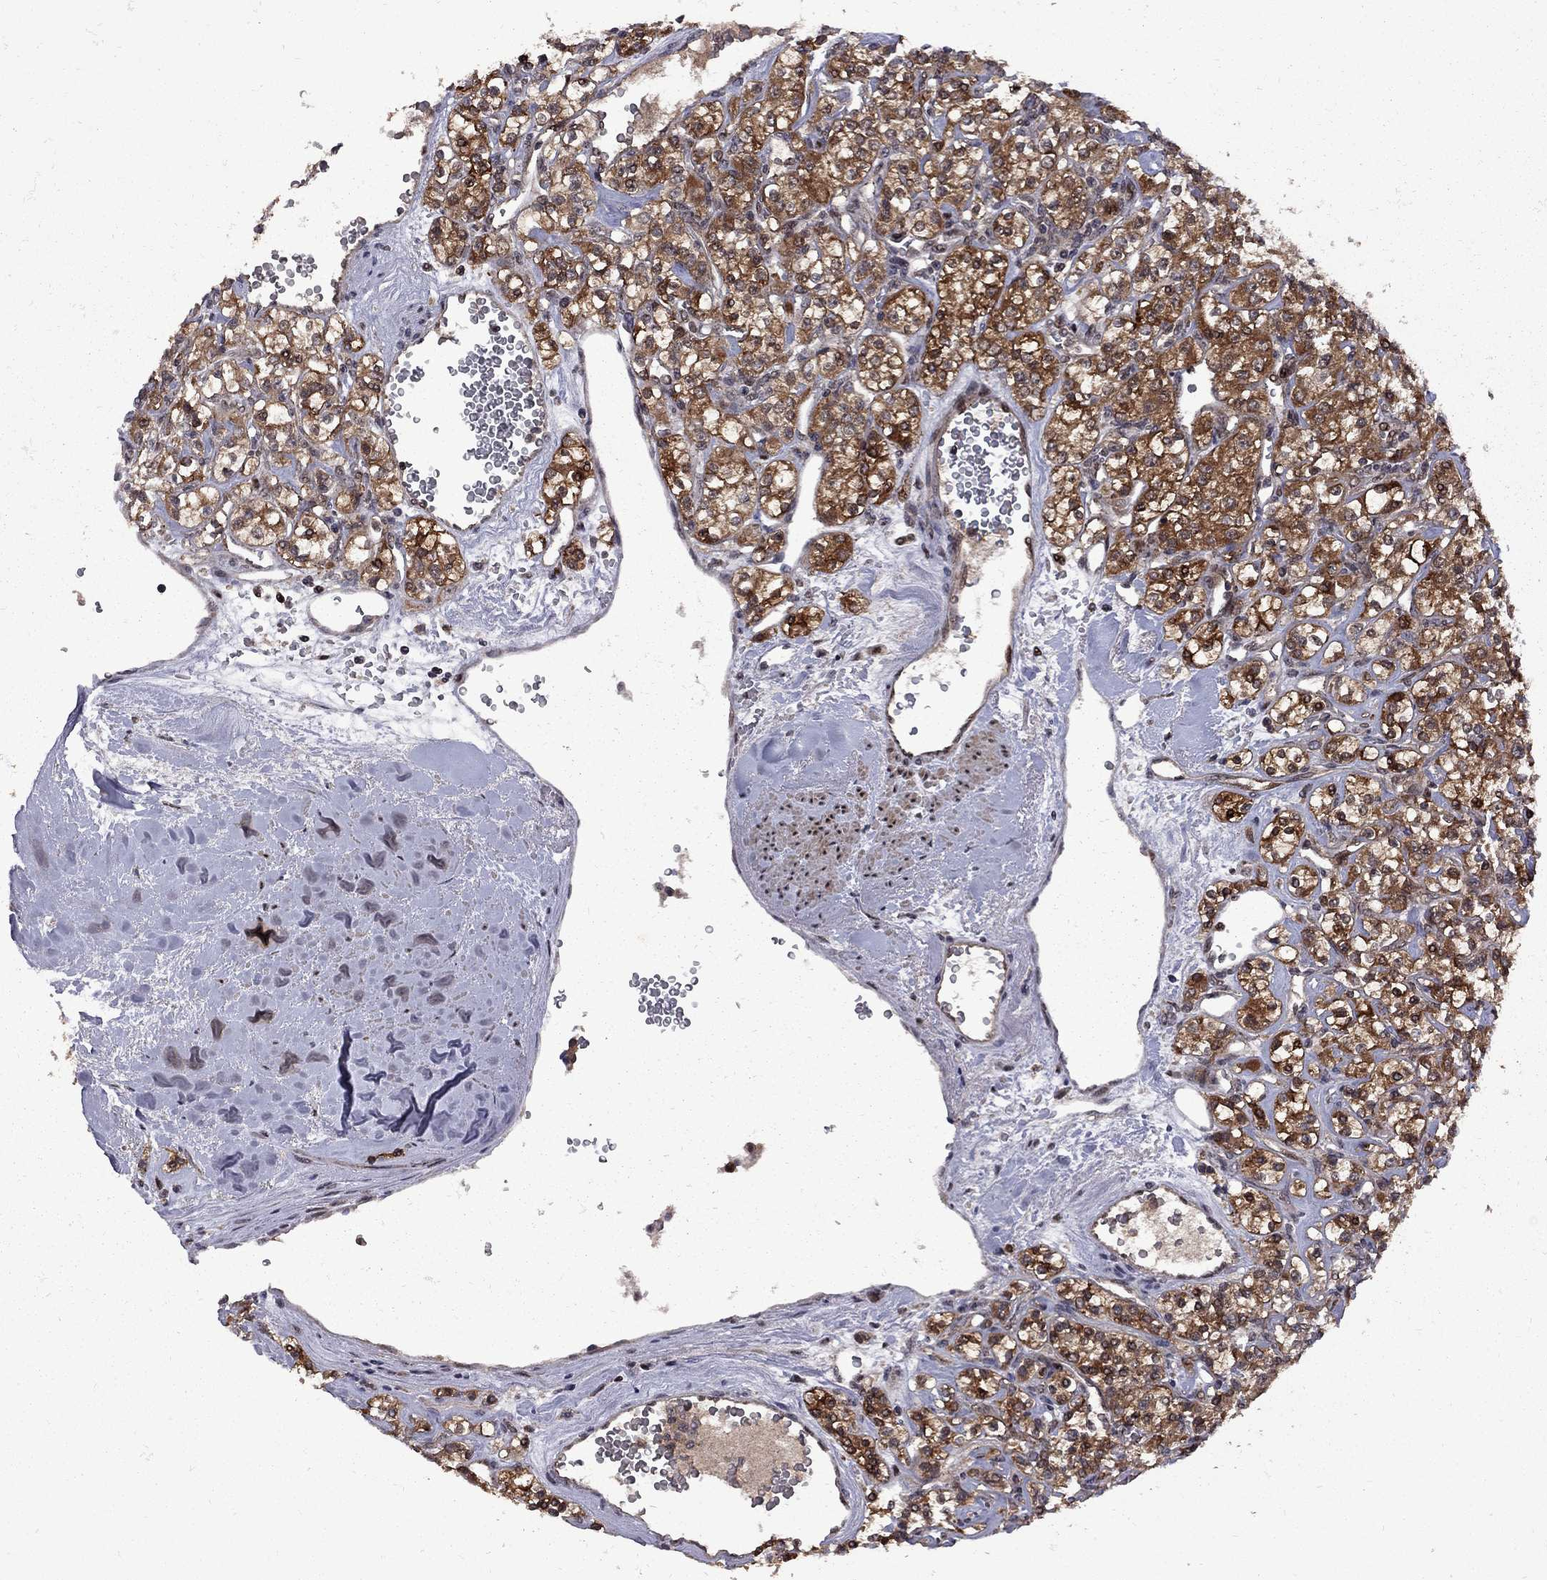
{"staining": {"intensity": "strong", "quantity": ">75%", "location": "cytoplasmic/membranous"}, "tissue": "renal cancer", "cell_type": "Tumor cells", "image_type": "cancer", "snomed": [{"axis": "morphology", "description": "Adenocarcinoma, NOS"}, {"axis": "topography", "description": "Kidney"}], "caption": "High-magnification brightfield microscopy of adenocarcinoma (renal) stained with DAB (brown) and counterstained with hematoxylin (blue). tumor cells exhibit strong cytoplasmic/membranous expression is present in approximately>75% of cells.", "gene": "IPP", "patient": {"sex": "male", "age": 77}}